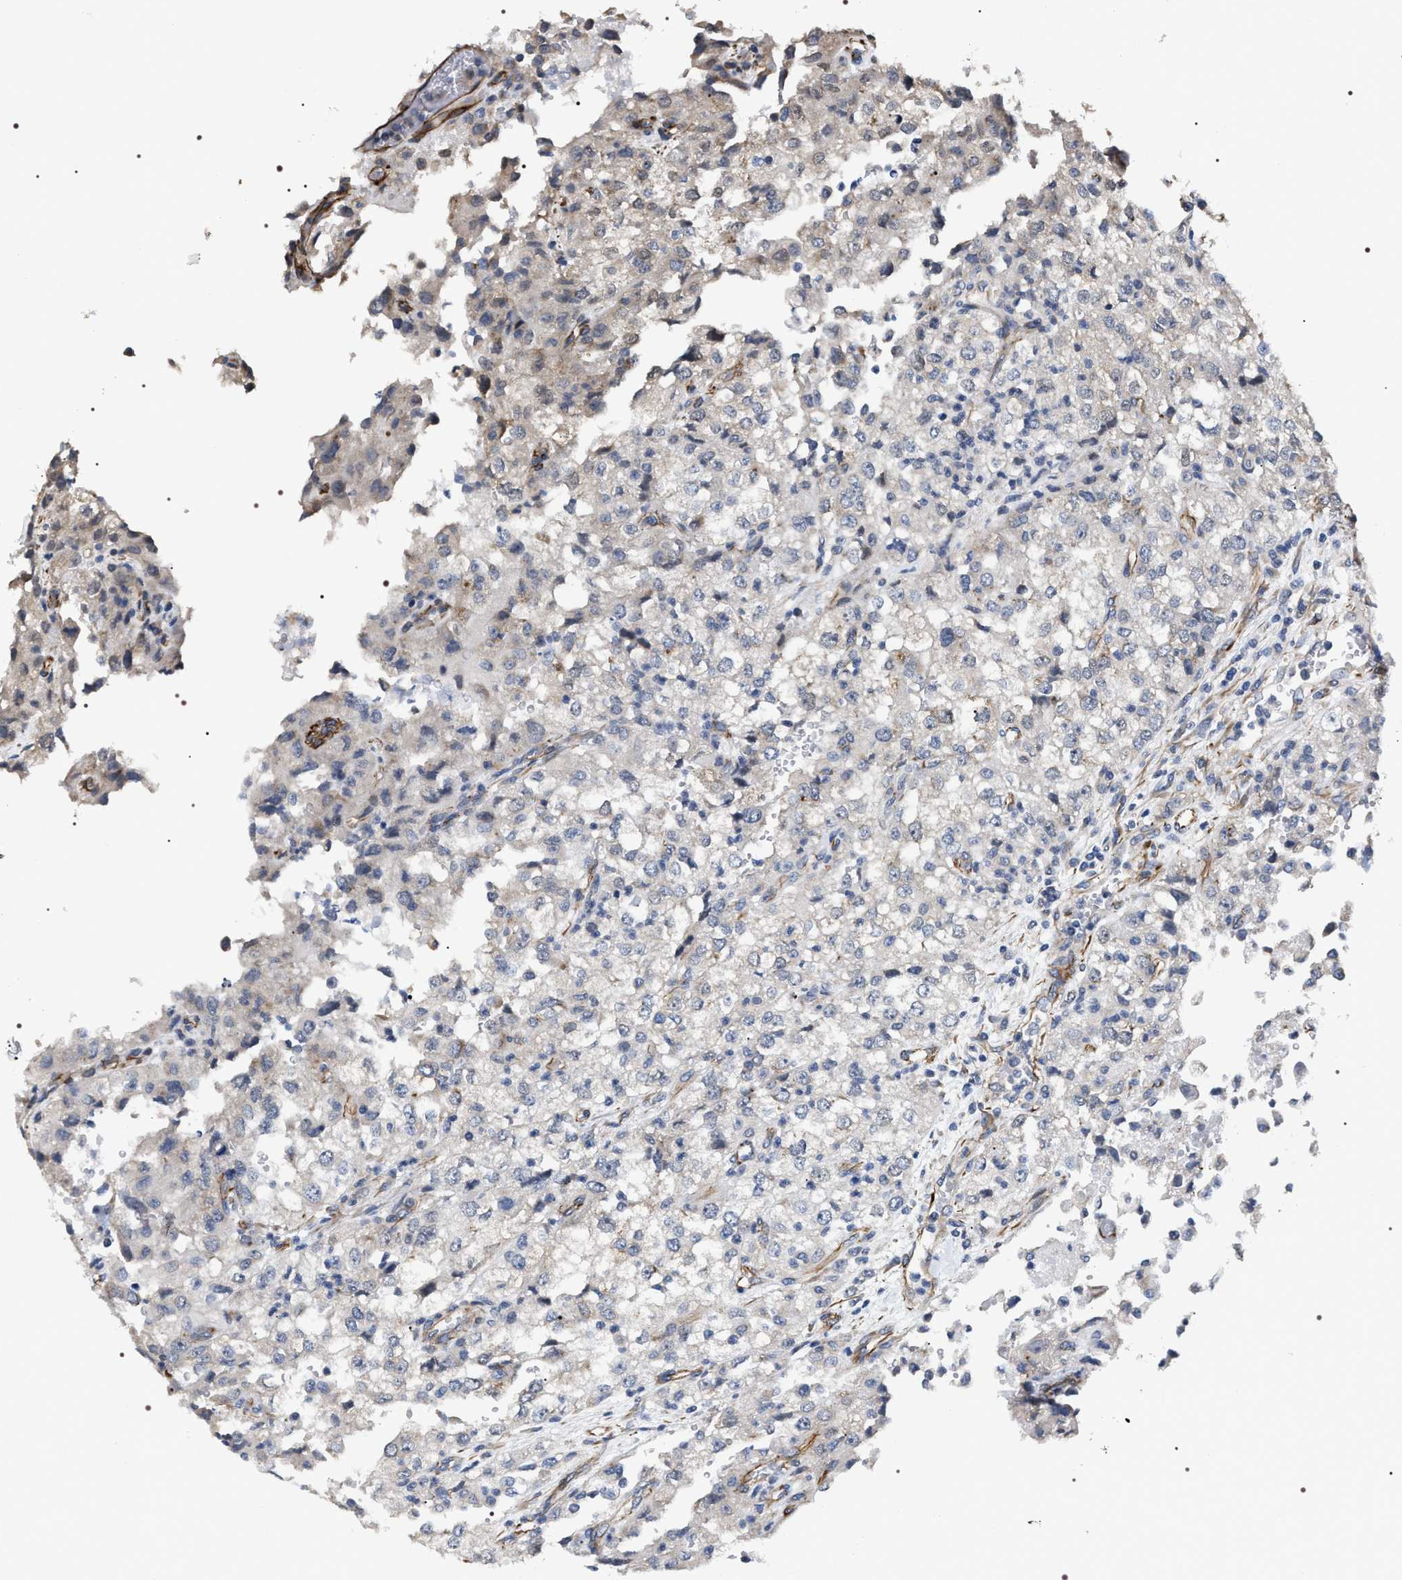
{"staining": {"intensity": "negative", "quantity": "none", "location": "none"}, "tissue": "renal cancer", "cell_type": "Tumor cells", "image_type": "cancer", "snomed": [{"axis": "morphology", "description": "Adenocarcinoma, NOS"}, {"axis": "topography", "description": "Kidney"}], "caption": "IHC of human renal adenocarcinoma reveals no expression in tumor cells. (DAB IHC visualized using brightfield microscopy, high magnification).", "gene": "PKD1L1", "patient": {"sex": "female", "age": 54}}